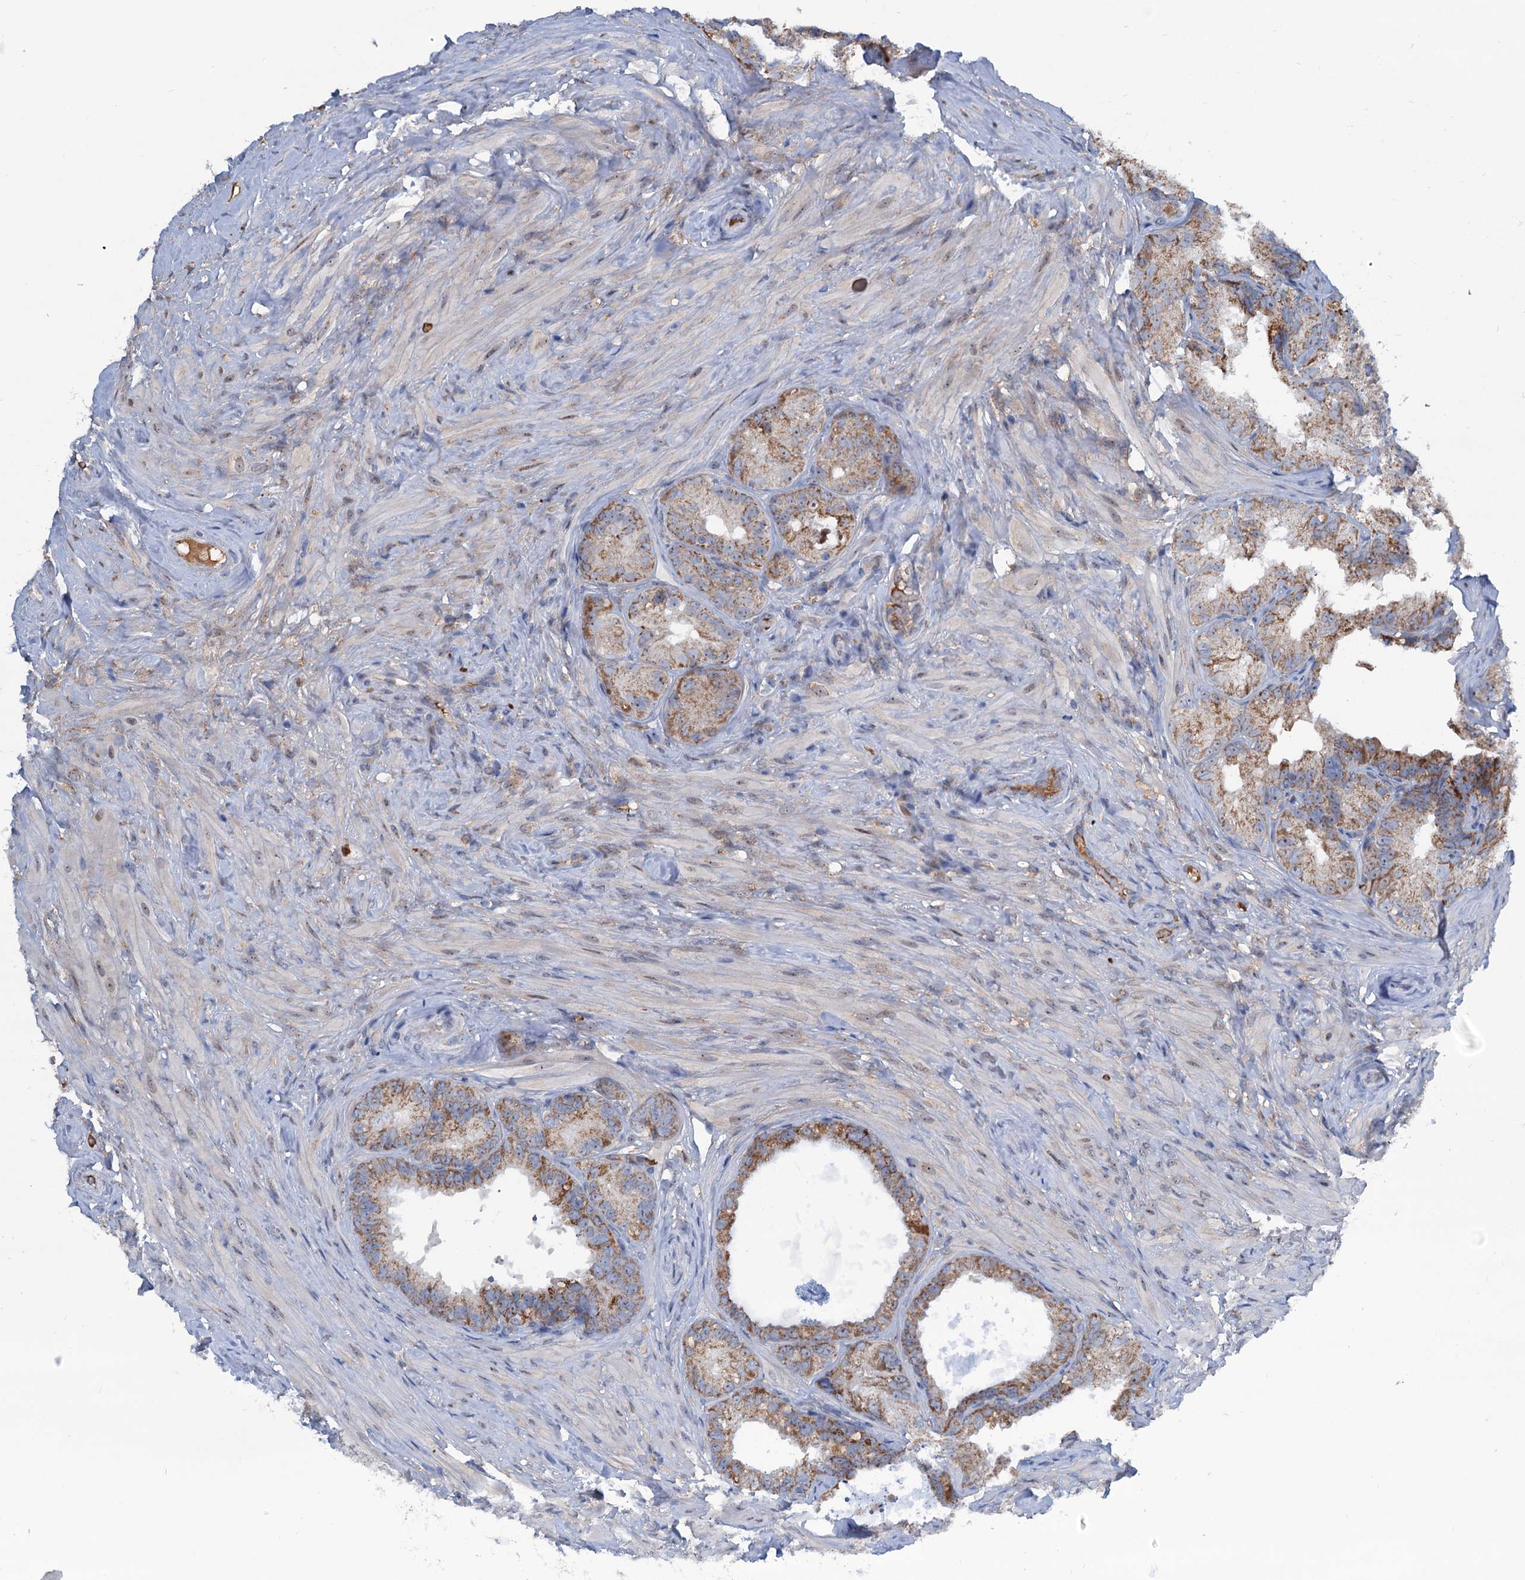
{"staining": {"intensity": "moderate", "quantity": ">75%", "location": "cytoplasmic/membranous"}, "tissue": "seminal vesicle", "cell_type": "Glandular cells", "image_type": "normal", "snomed": [{"axis": "morphology", "description": "Normal tissue, NOS"}, {"axis": "topography", "description": "Seminal veicle"}], "caption": "Protein expression analysis of benign seminal vesicle shows moderate cytoplasmic/membranous expression in about >75% of glandular cells.", "gene": "LPIN1", "patient": {"sex": "male", "age": 60}}